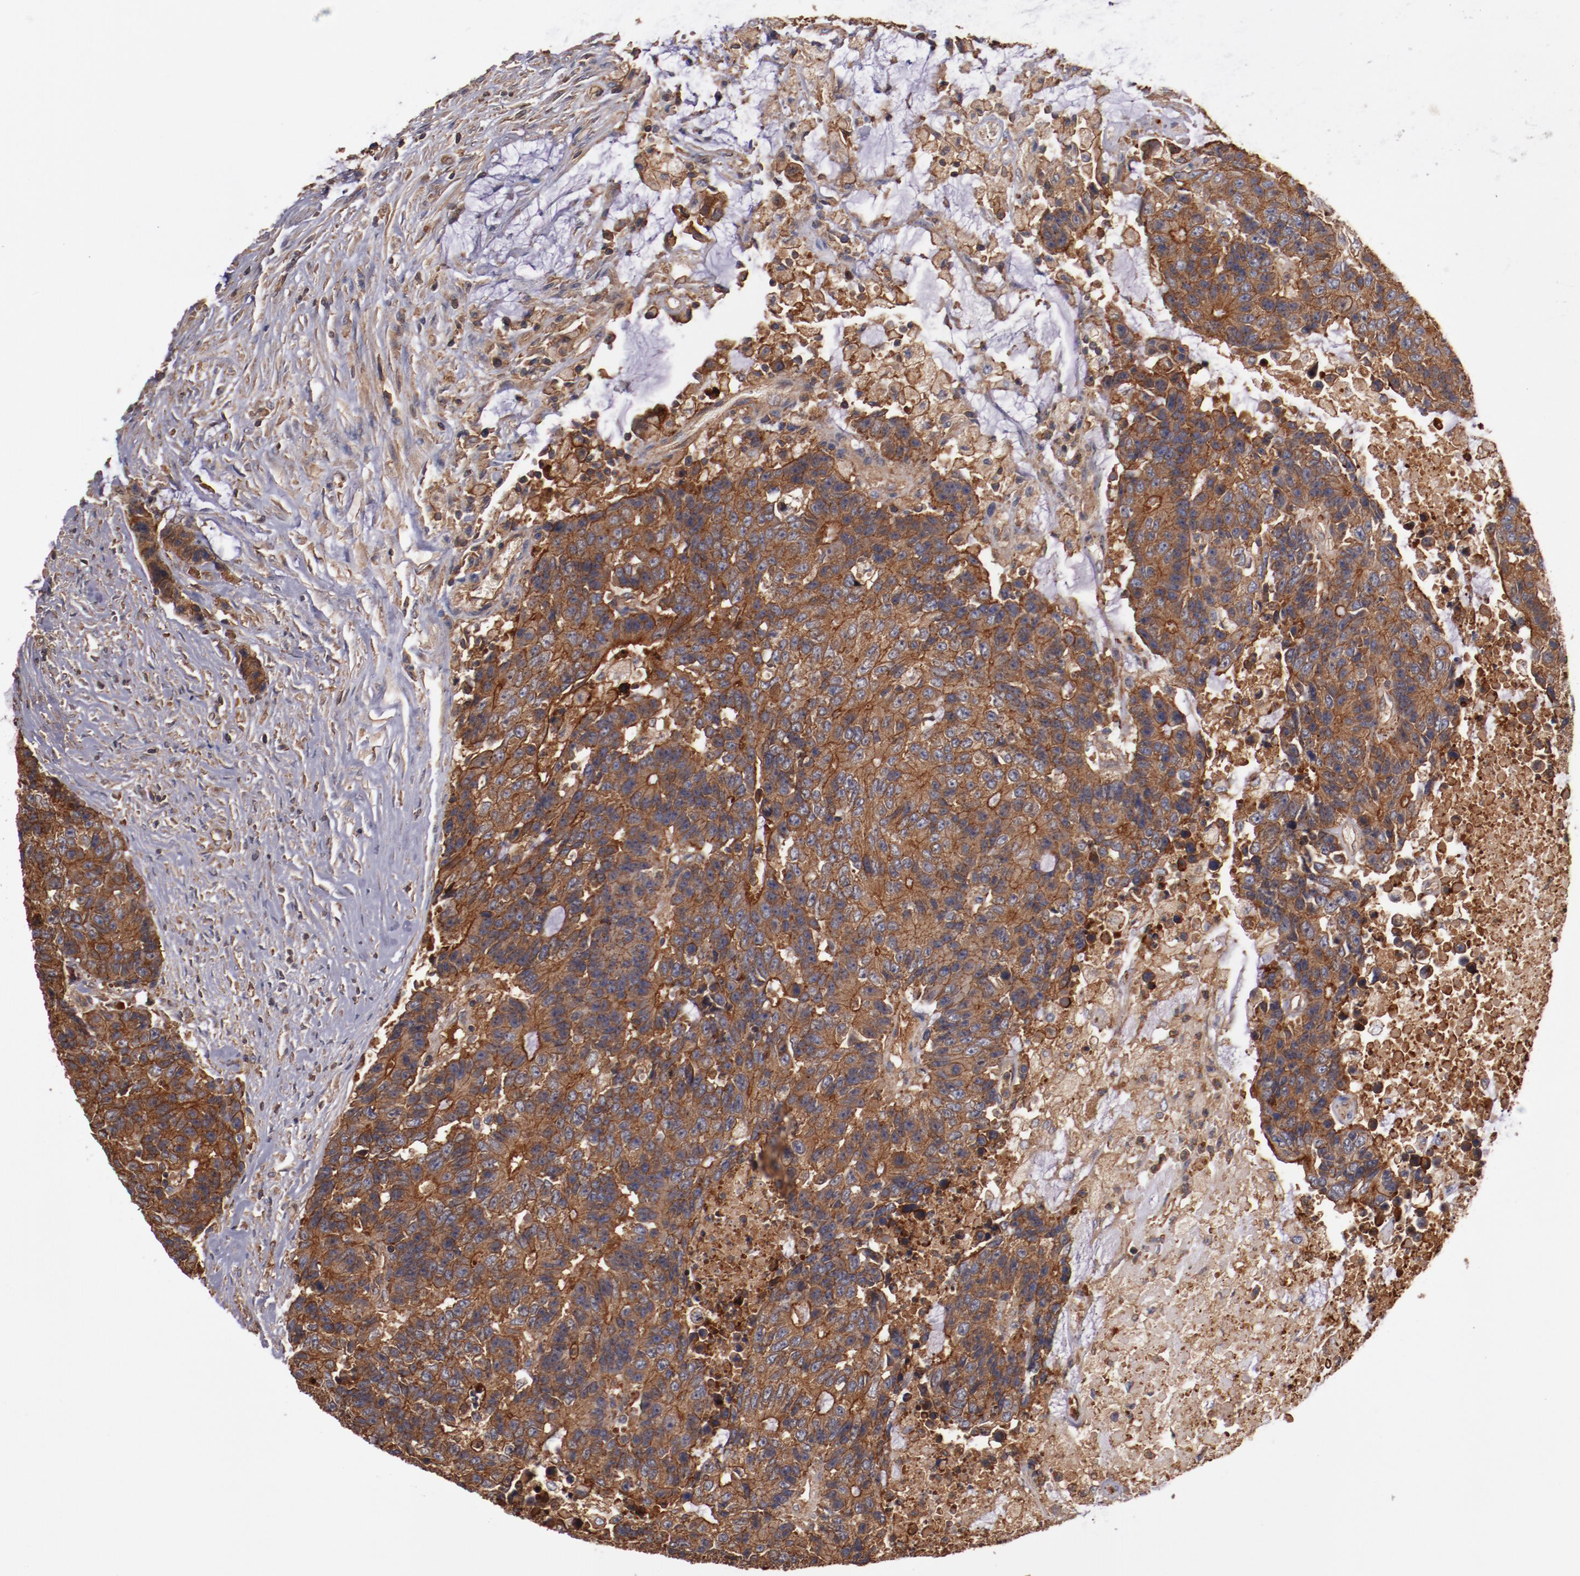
{"staining": {"intensity": "strong", "quantity": ">75%", "location": "cytoplasmic/membranous"}, "tissue": "colorectal cancer", "cell_type": "Tumor cells", "image_type": "cancer", "snomed": [{"axis": "morphology", "description": "Adenocarcinoma, NOS"}, {"axis": "topography", "description": "Colon"}], "caption": "Protein expression analysis of colorectal adenocarcinoma exhibits strong cytoplasmic/membranous positivity in about >75% of tumor cells.", "gene": "TMOD3", "patient": {"sex": "female", "age": 86}}